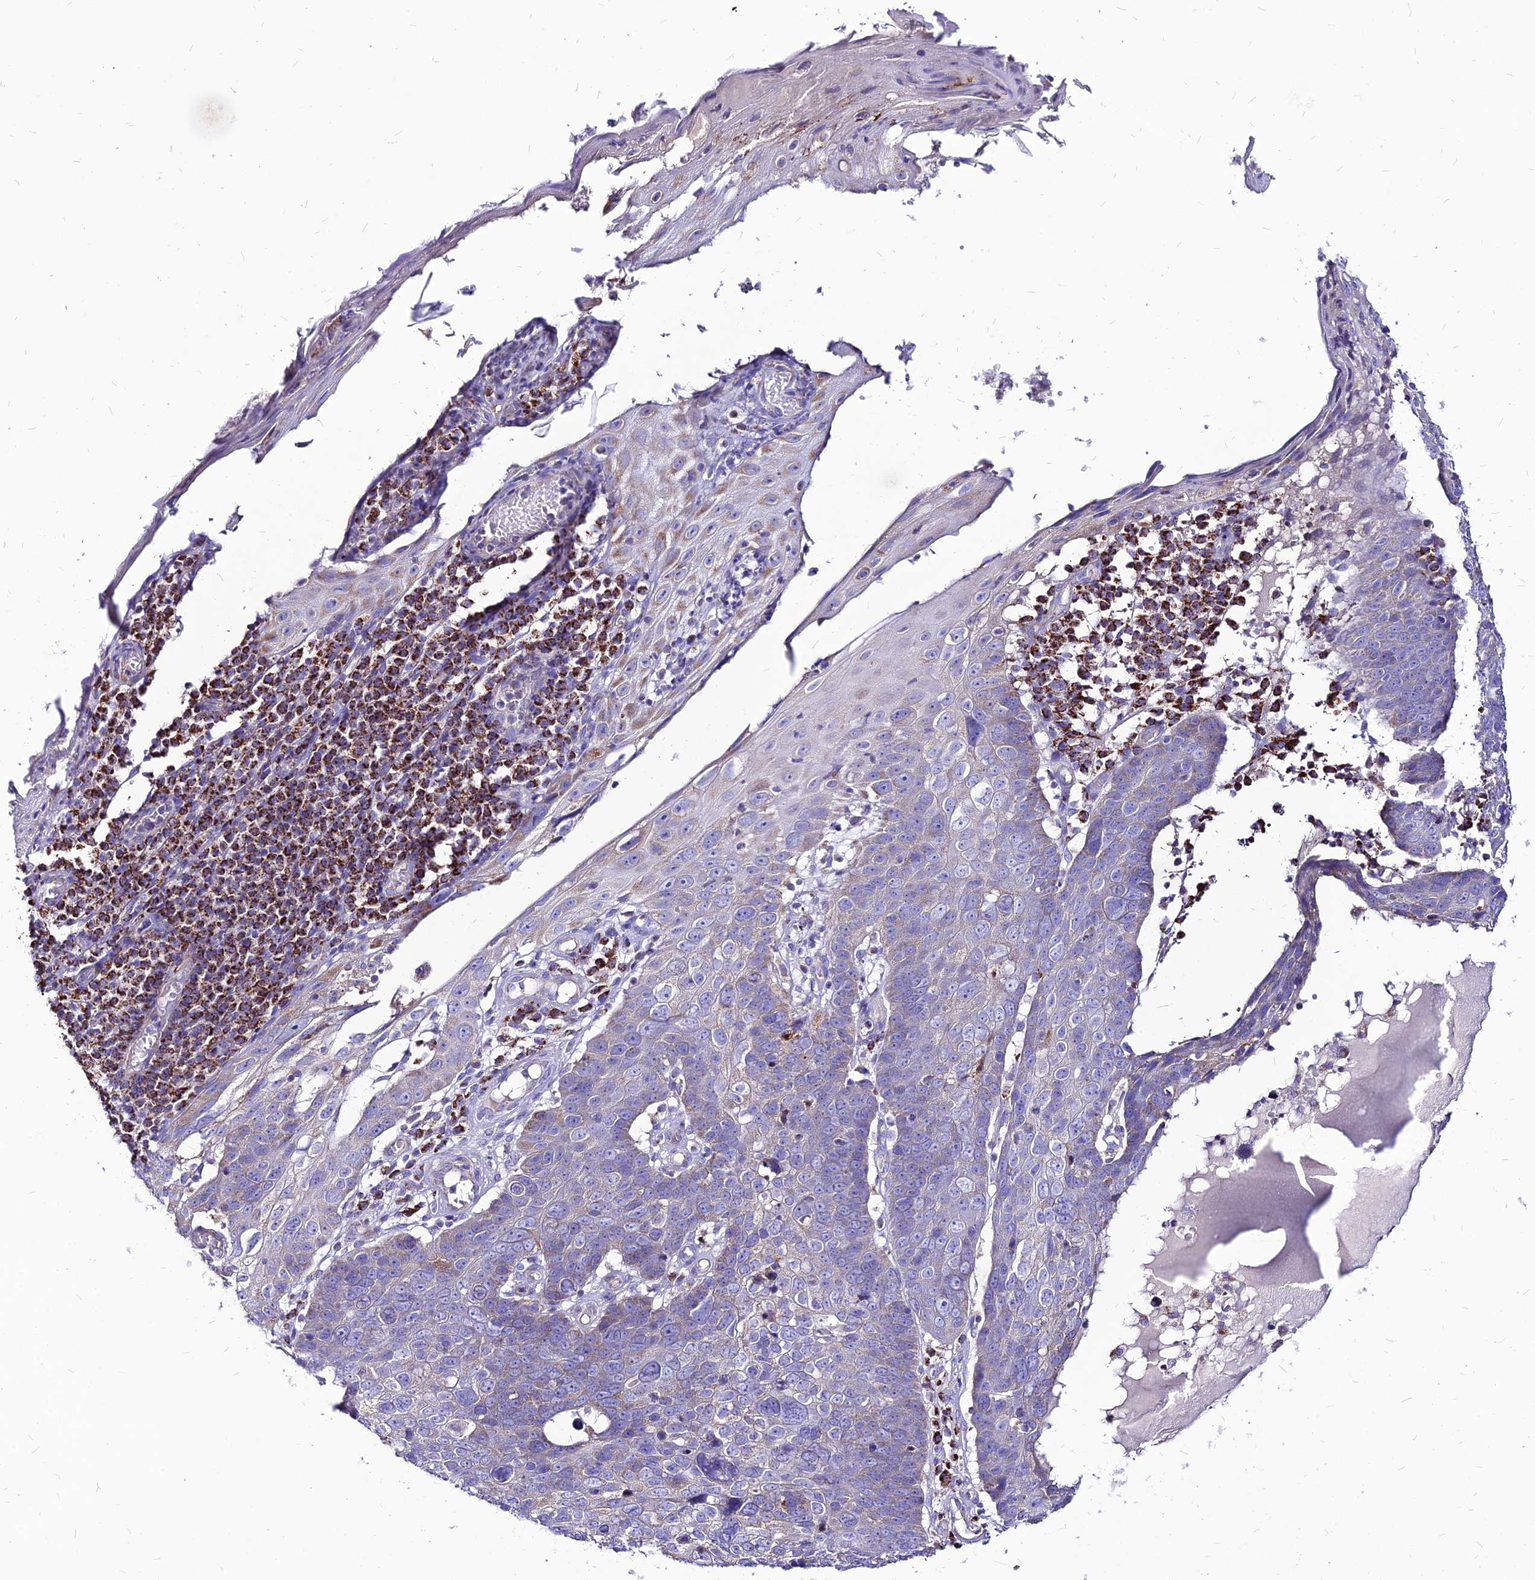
{"staining": {"intensity": "negative", "quantity": "none", "location": "none"}, "tissue": "skin cancer", "cell_type": "Tumor cells", "image_type": "cancer", "snomed": [{"axis": "morphology", "description": "Squamous cell carcinoma, NOS"}, {"axis": "topography", "description": "Skin"}], "caption": "This is a image of IHC staining of skin cancer (squamous cell carcinoma), which shows no expression in tumor cells. The staining is performed using DAB brown chromogen with nuclei counter-stained in using hematoxylin.", "gene": "ECI1", "patient": {"sex": "male", "age": 71}}